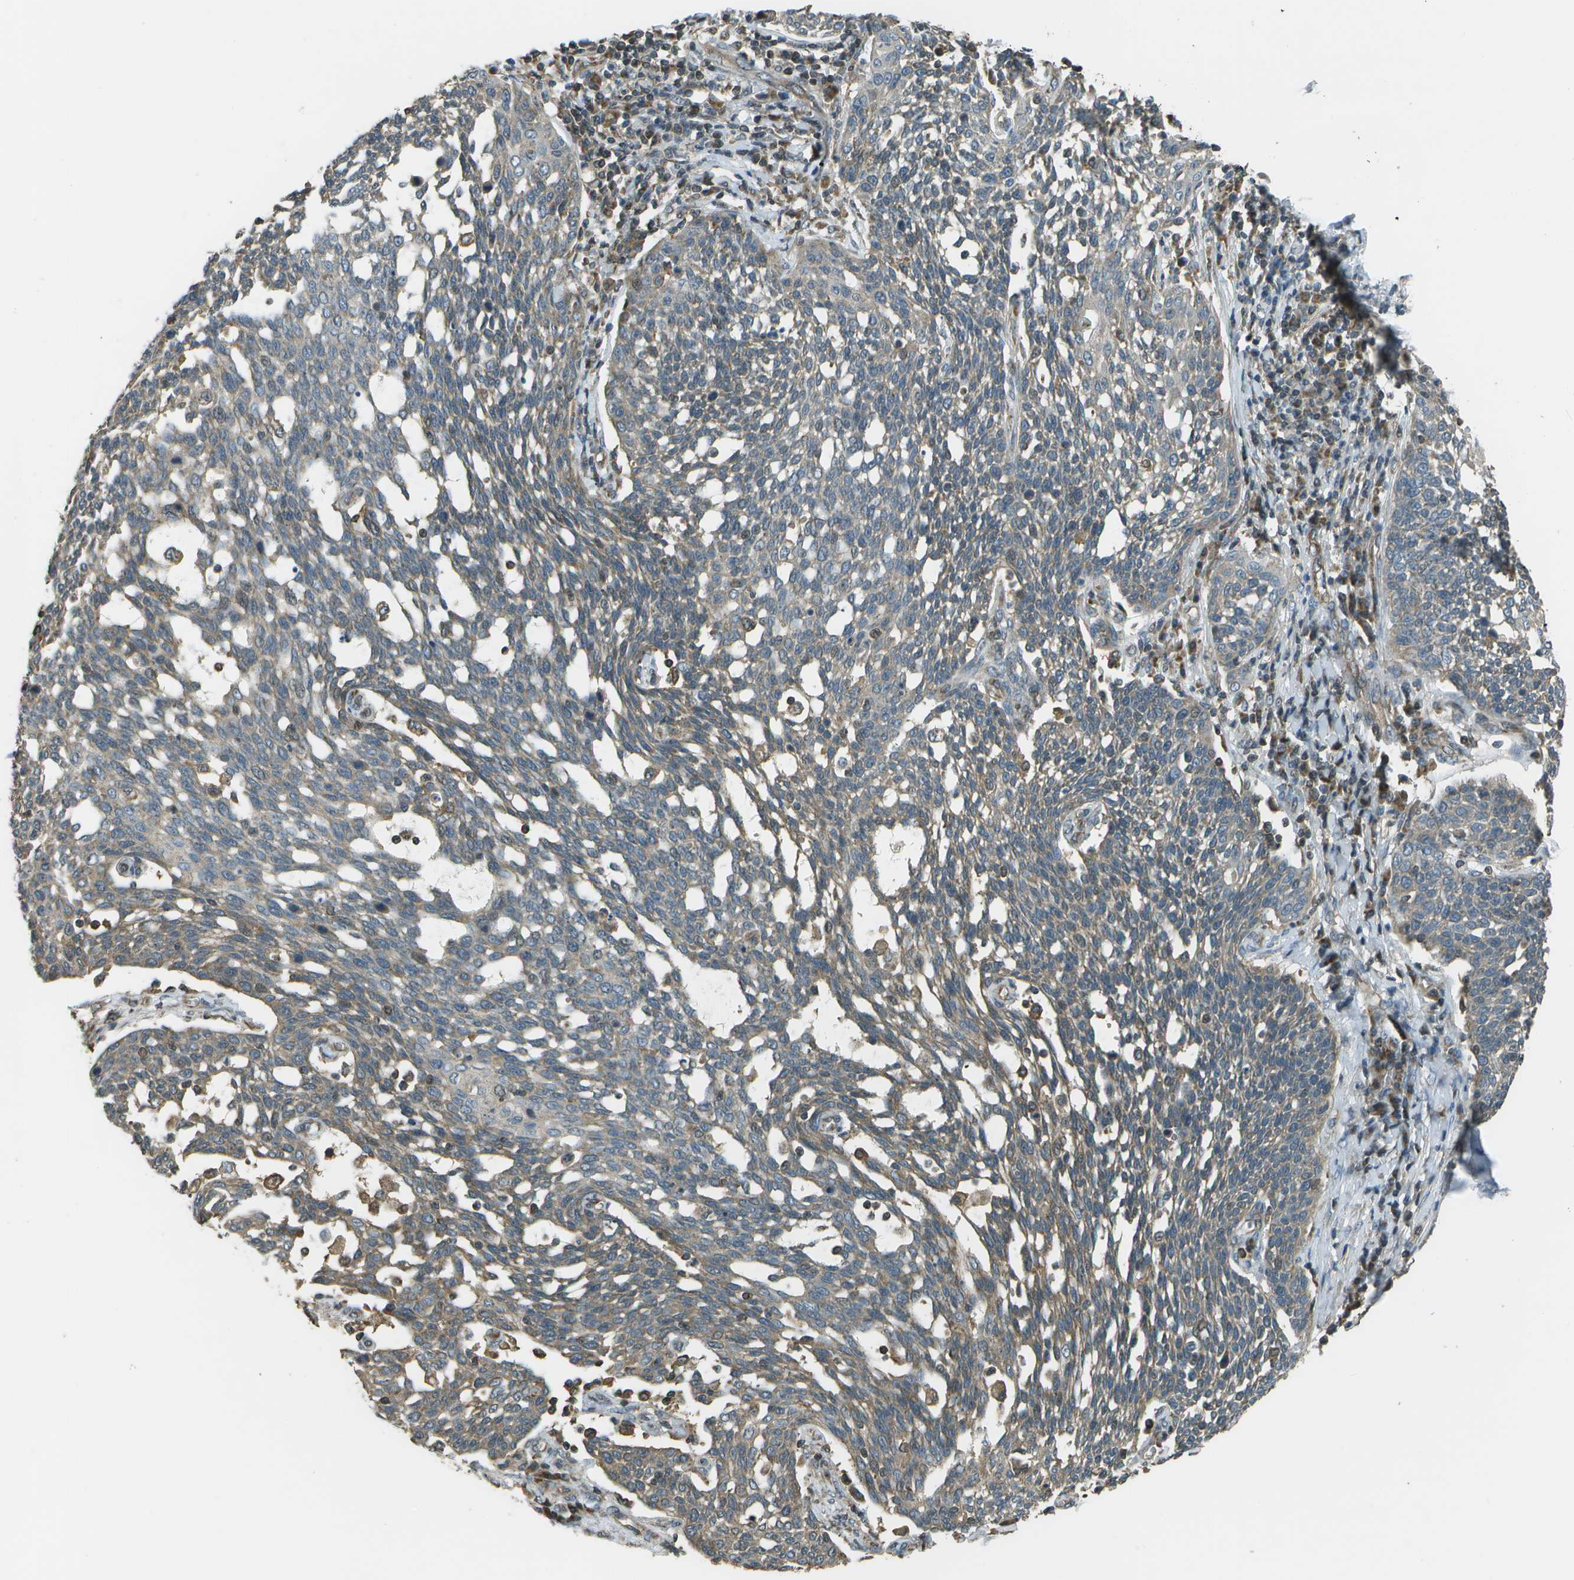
{"staining": {"intensity": "weak", "quantity": "25%-75%", "location": "cytoplasmic/membranous"}, "tissue": "cervical cancer", "cell_type": "Tumor cells", "image_type": "cancer", "snomed": [{"axis": "morphology", "description": "Squamous cell carcinoma, NOS"}, {"axis": "topography", "description": "Cervix"}], "caption": "Immunohistochemistry micrograph of cervical cancer stained for a protein (brown), which displays low levels of weak cytoplasmic/membranous positivity in approximately 25%-75% of tumor cells.", "gene": "PLPBP", "patient": {"sex": "female", "age": 34}}